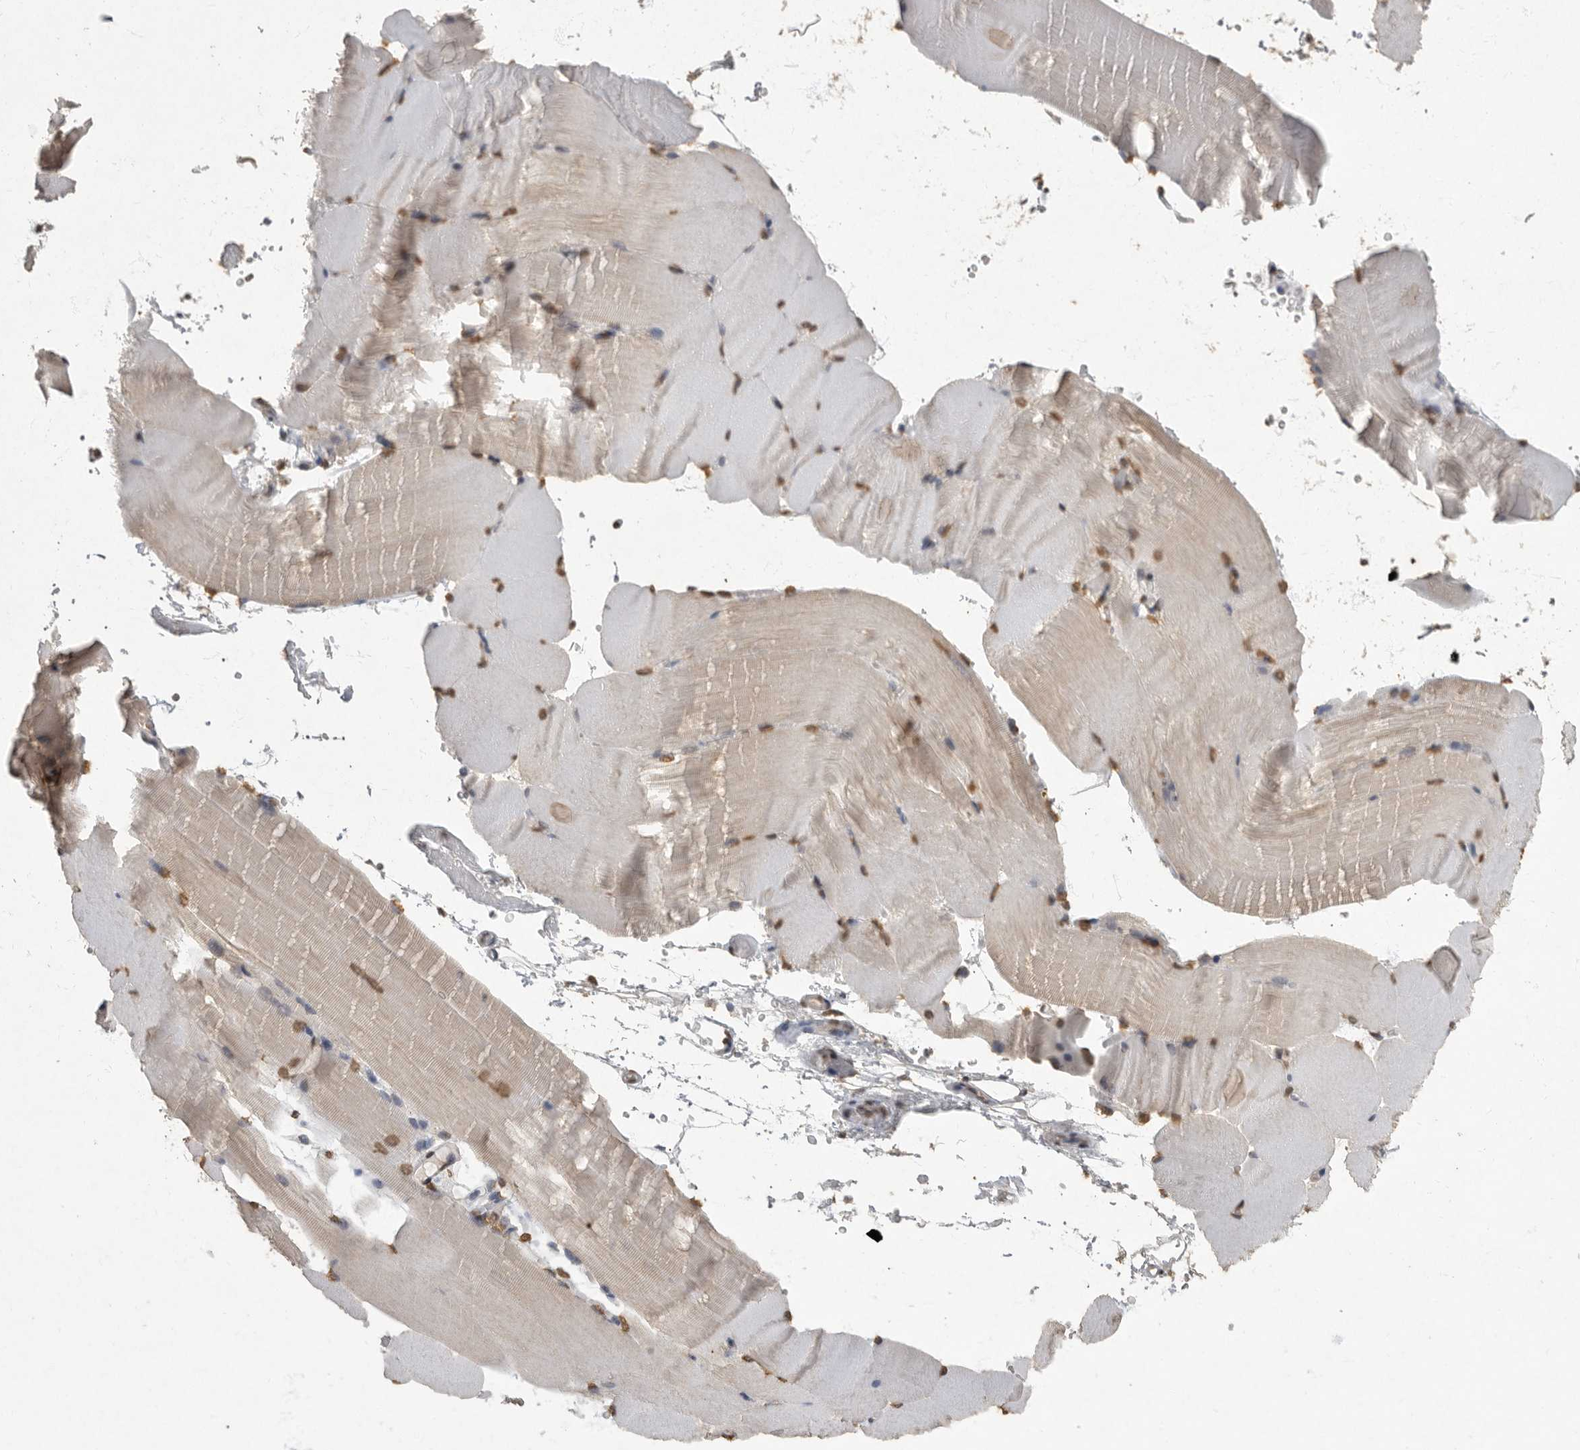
{"staining": {"intensity": "moderate", "quantity": ">75%", "location": "nuclear"}, "tissue": "skeletal muscle", "cell_type": "Myocytes", "image_type": "normal", "snomed": [{"axis": "morphology", "description": "Normal tissue, NOS"}, {"axis": "topography", "description": "Skeletal muscle"}, {"axis": "topography", "description": "Parathyroid gland"}], "caption": "IHC of normal skeletal muscle reveals medium levels of moderate nuclear expression in about >75% of myocytes.", "gene": "NBL1", "patient": {"sex": "female", "age": 37}}